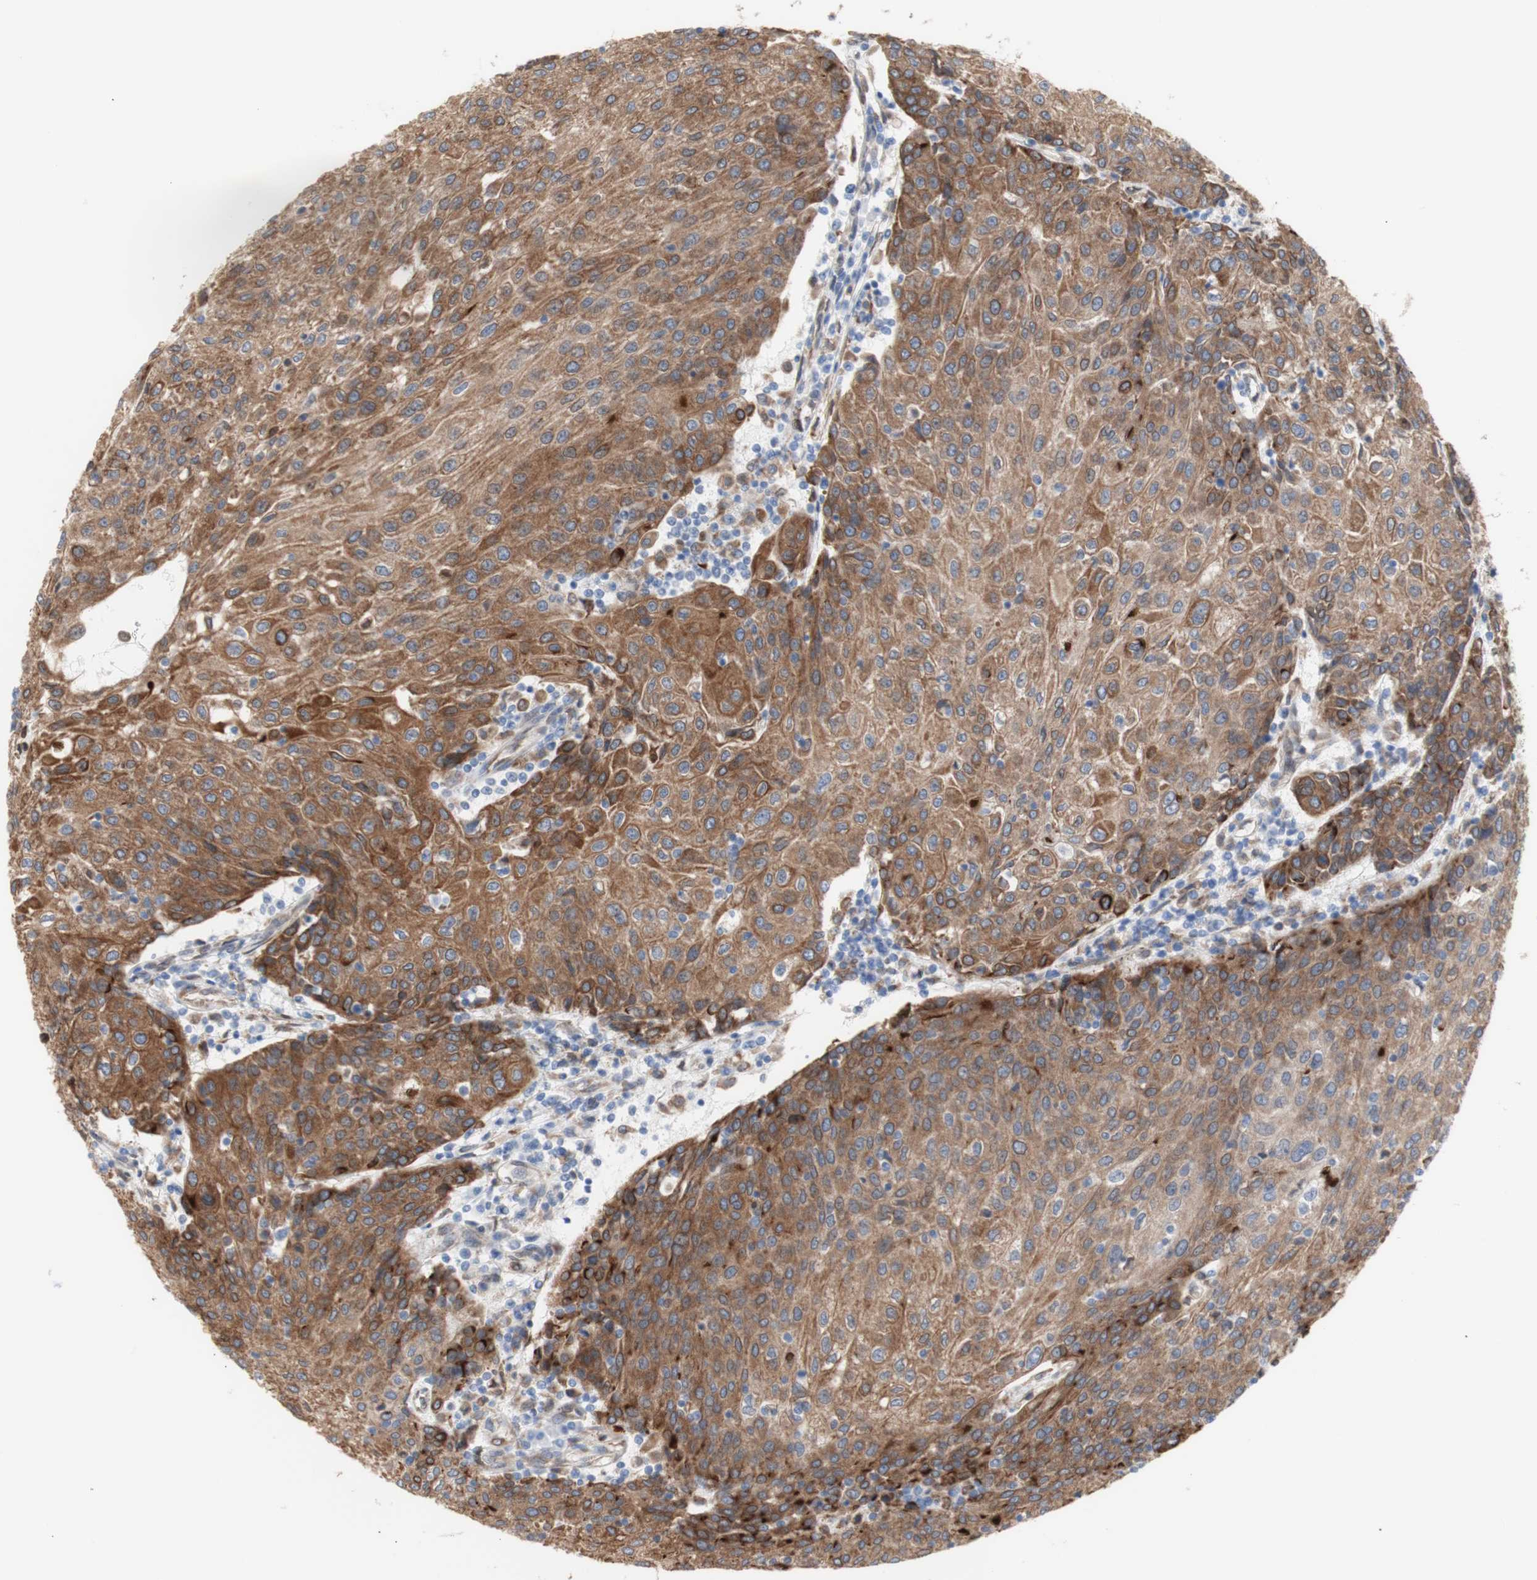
{"staining": {"intensity": "moderate", "quantity": ">75%", "location": "cytoplasmic/membranous"}, "tissue": "urothelial cancer", "cell_type": "Tumor cells", "image_type": "cancer", "snomed": [{"axis": "morphology", "description": "Urothelial carcinoma, High grade"}, {"axis": "topography", "description": "Urinary bladder"}], "caption": "Protein expression analysis of human high-grade urothelial carcinoma reveals moderate cytoplasmic/membranous staining in approximately >75% of tumor cells.", "gene": "ERLIN1", "patient": {"sex": "female", "age": 85}}